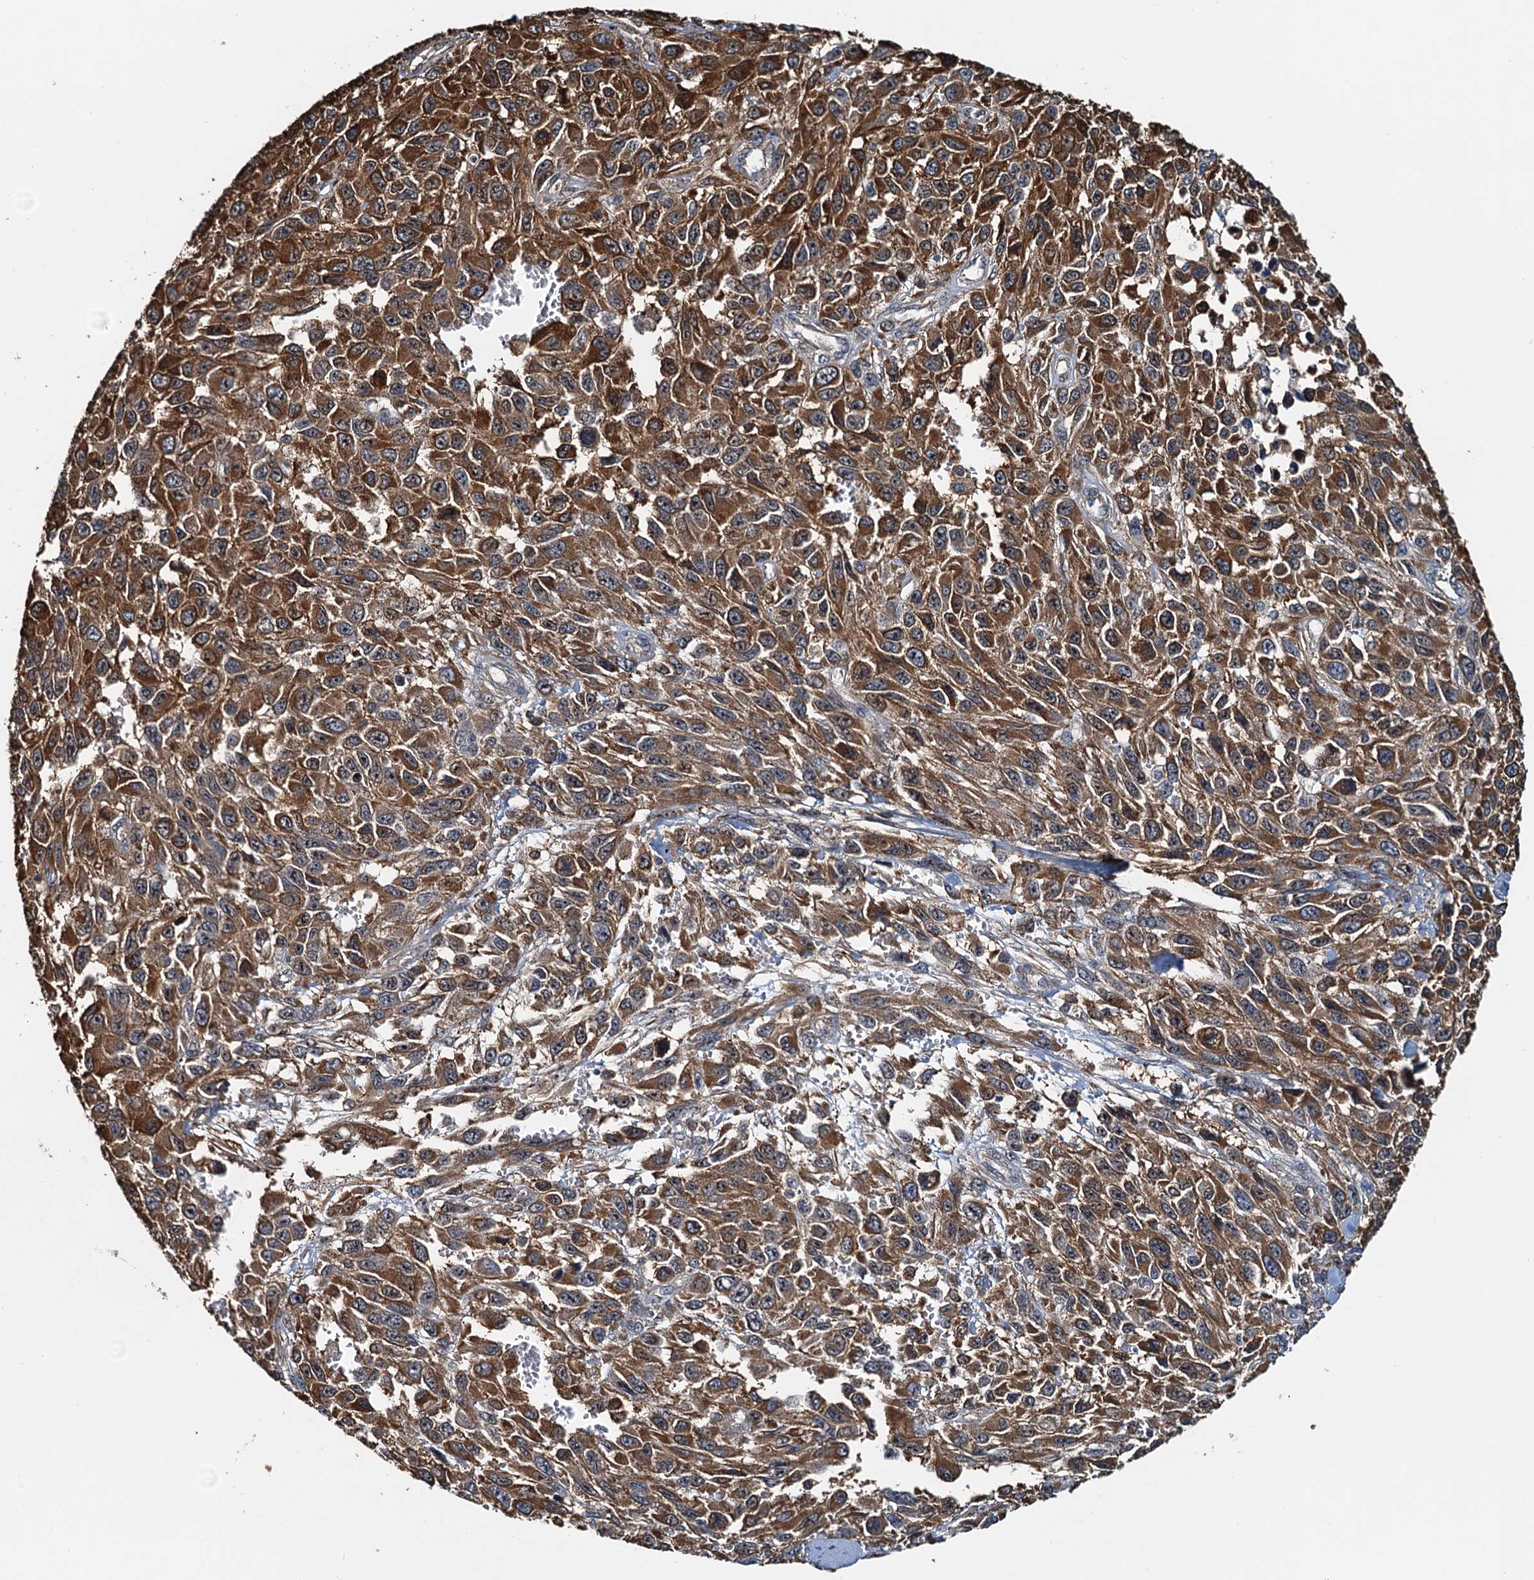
{"staining": {"intensity": "moderate", "quantity": ">75%", "location": "cytoplasmic/membranous"}, "tissue": "melanoma", "cell_type": "Tumor cells", "image_type": "cancer", "snomed": [{"axis": "morphology", "description": "Normal tissue, NOS"}, {"axis": "morphology", "description": "Malignant melanoma, NOS"}, {"axis": "topography", "description": "Skin"}], "caption": "The histopathology image exhibits immunohistochemical staining of melanoma. There is moderate cytoplasmic/membranous positivity is appreciated in about >75% of tumor cells.", "gene": "USP6NL", "patient": {"sex": "female", "age": 96}}